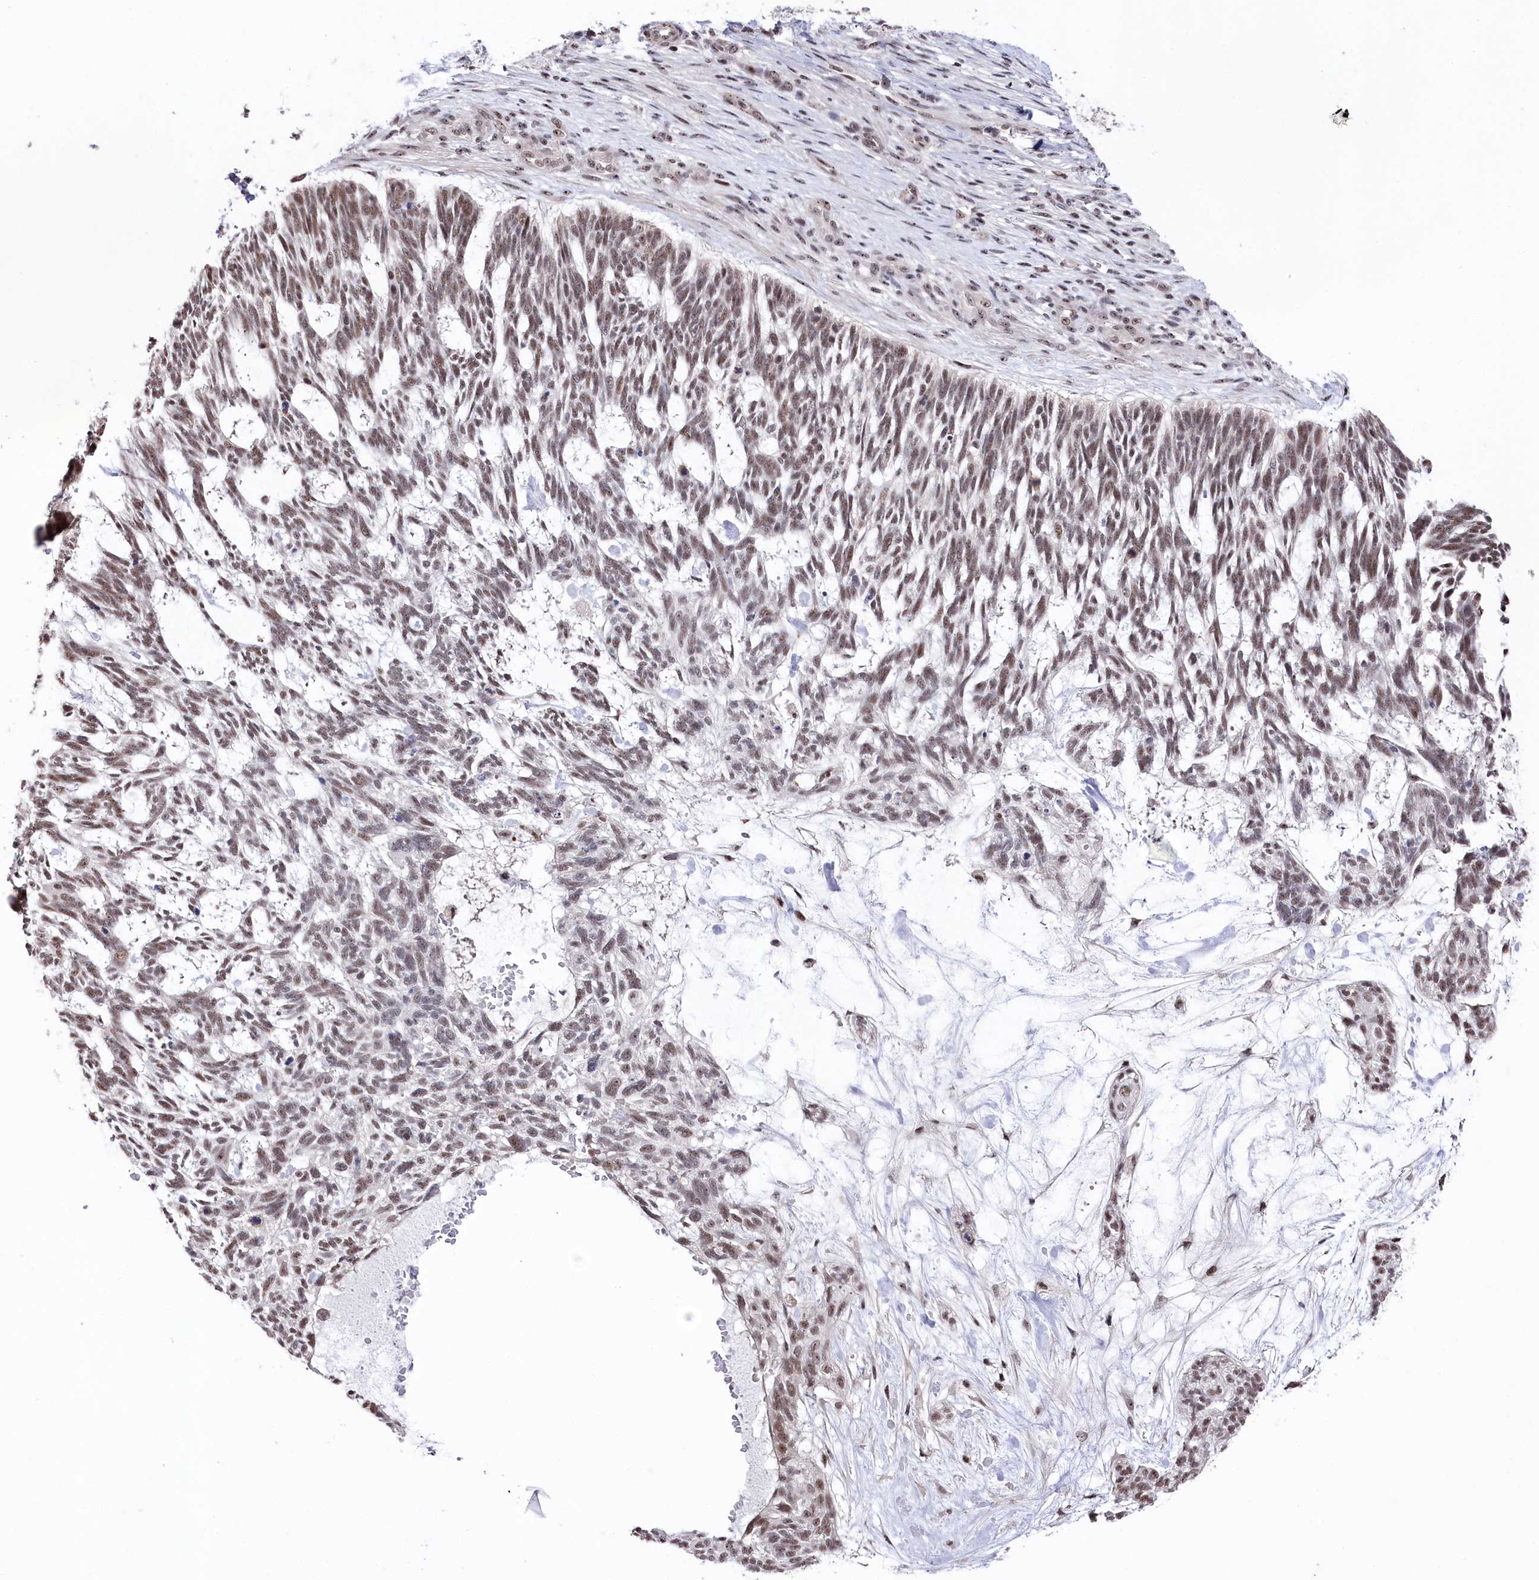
{"staining": {"intensity": "weak", "quantity": "25%-75%", "location": "nuclear"}, "tissue": "skin cancer", "cell_type": "Tumor cells", "image_type": "cancer", "snomed": [{"axis": "morphology", "description": "Basal cell carcinoma"}, {"axis": "topography", "description": "Skin"}], "caption": "Protein staining shows weak nuclear positivity in approximately 25%-75% of tumor cells in skin basal cell carcinoma.", "gene": "POLR2H", "patient": {"sex": "male", "age": 88}}